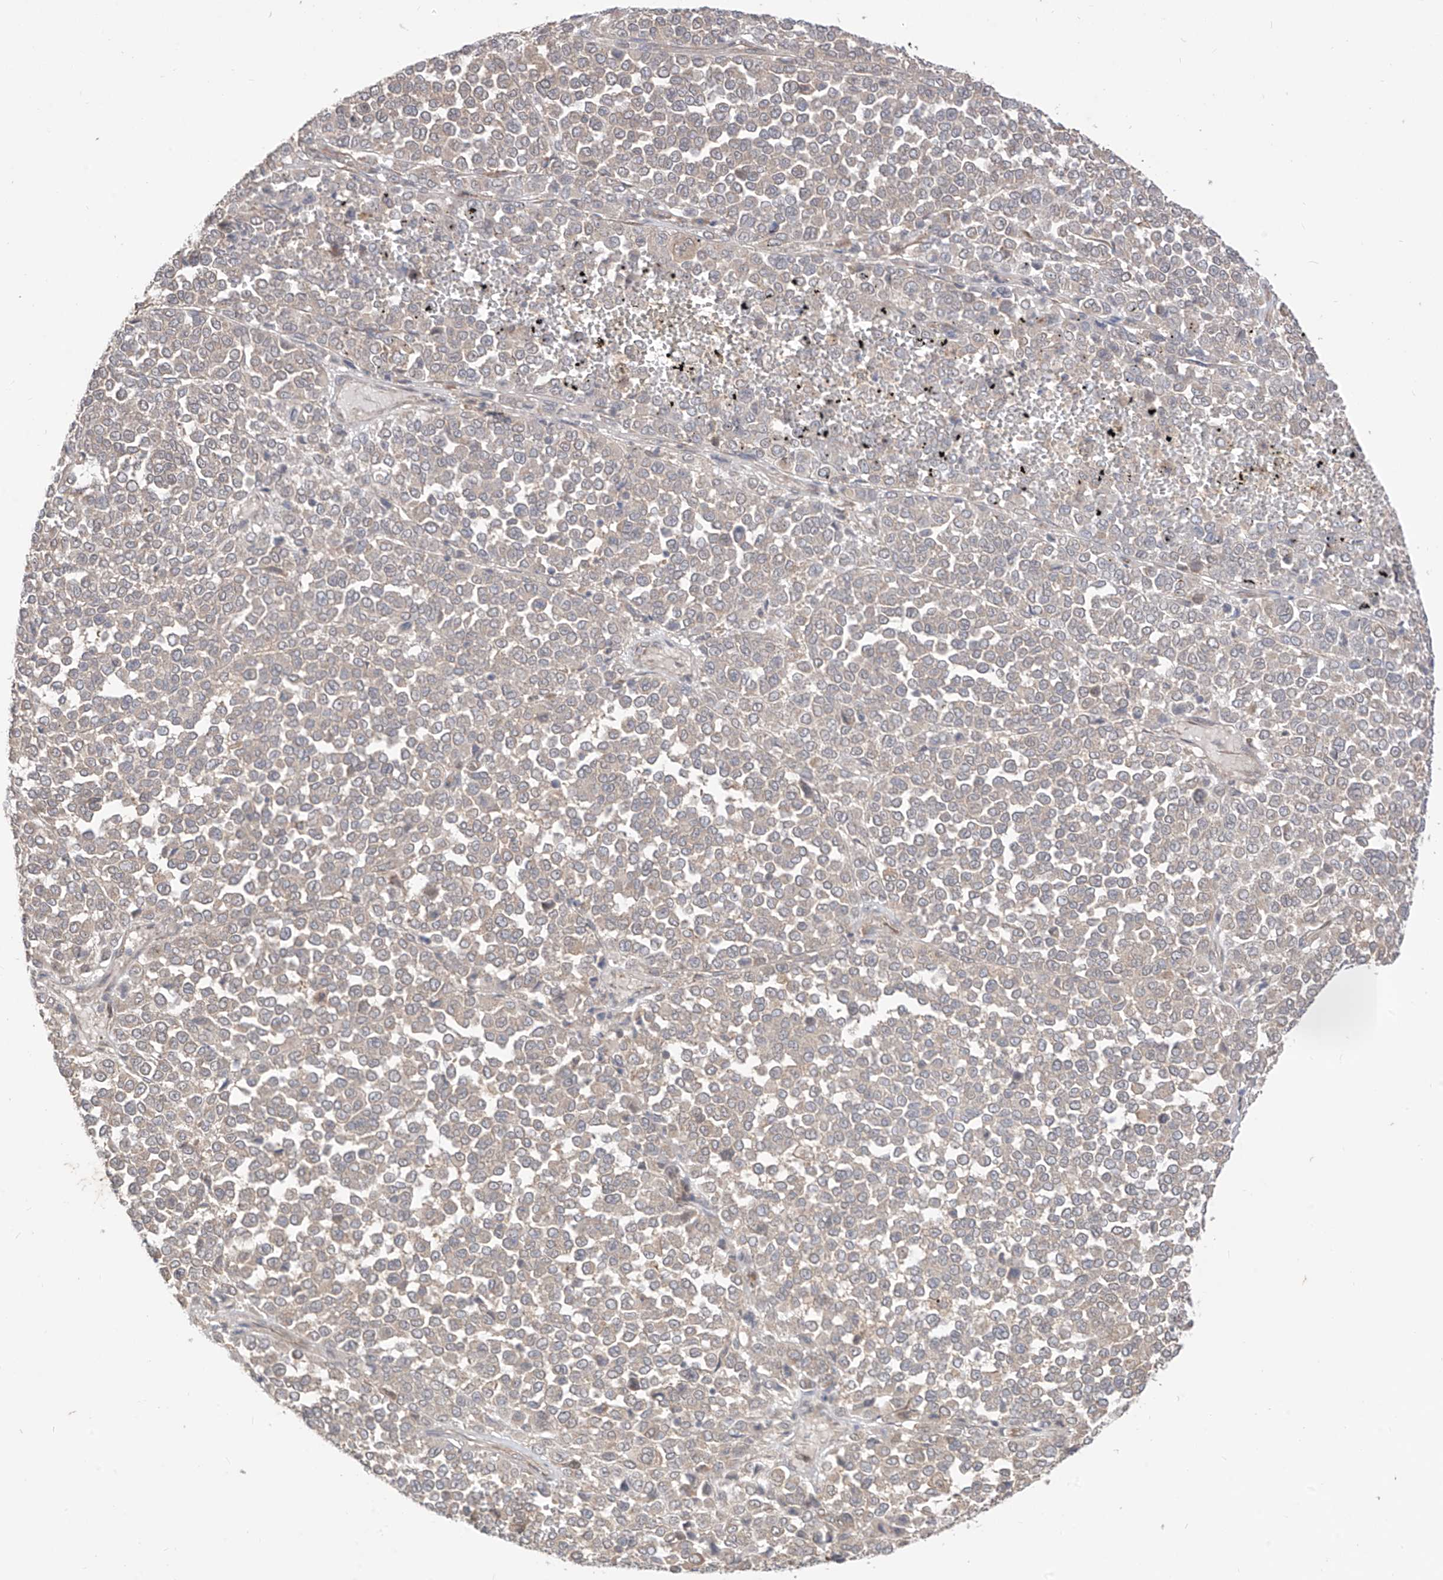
{"staining": {"intensity": "negative", "quantity": "none", "location": "none"}, "tissue": "melanoma", "cell_type": "Tumor cells", "image_type": "cancer", "snomed": [{"axis": "morphology", "description": "Malignant melanoma, Metastatic site"}, {"axis": "topography", "description": "Pancreas"}], "caption": "Immunohistochemical staining of human melanoma displays no significant positivity in tumor cells.", "gene": "MTUS2", "patient": {"sex": "female", "age": 30}}